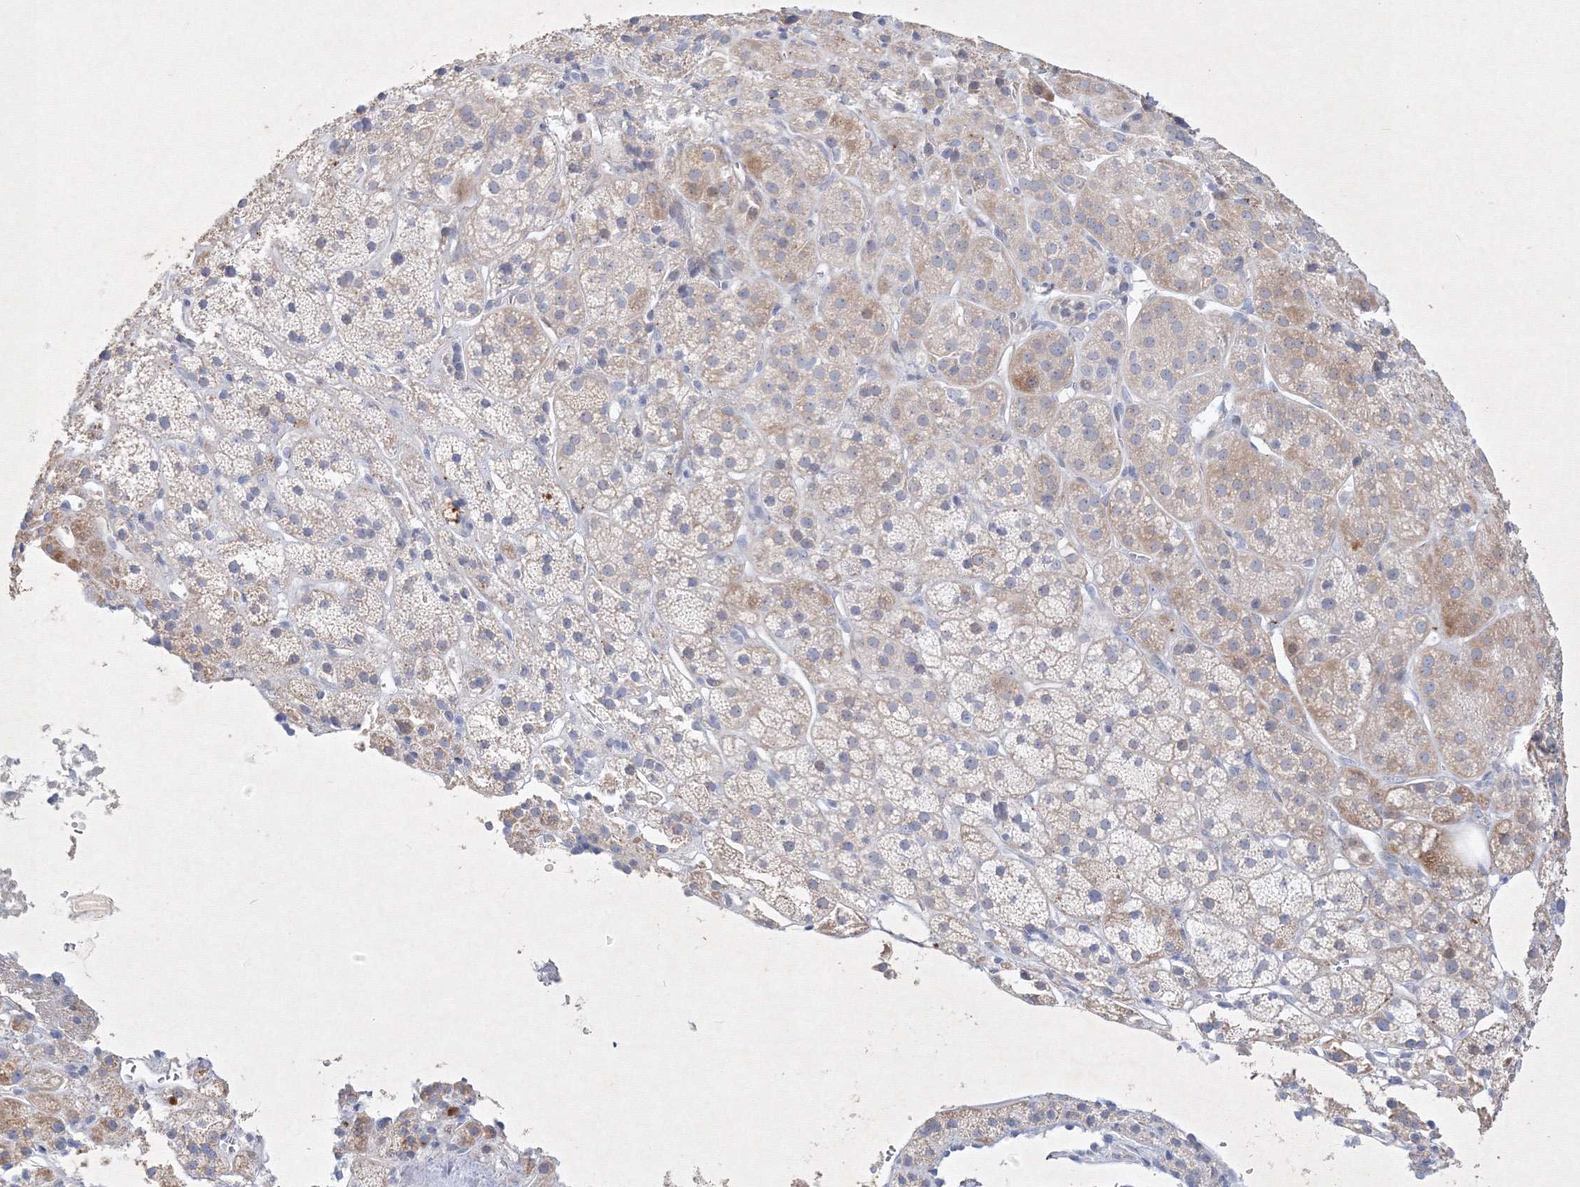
{"staining": {"intensity": "moderate", "quantity": "<25%", "location": "cytoplasmic/membranous"}, "tissue": "adrenal gland", "cell_type": "Glandular cells", "image_type": "normal", "snomed": [{"axis": "morphology", "description": "Normal tissue, NOS"}, {"axis": "topography", "description": "Adrenal gland"}], "caption": "The photomicrograph exhibits a brown stain indicating the presence of a protein in the cytoplasmic/membranous of glandular cells in adrenal gland. Immunohistochemistry (ihc) stains the protein of interest in brown and the nuclei are stained blue.", "gene": "CXXC4", "patient": {"sex": "female", "age": 57}}